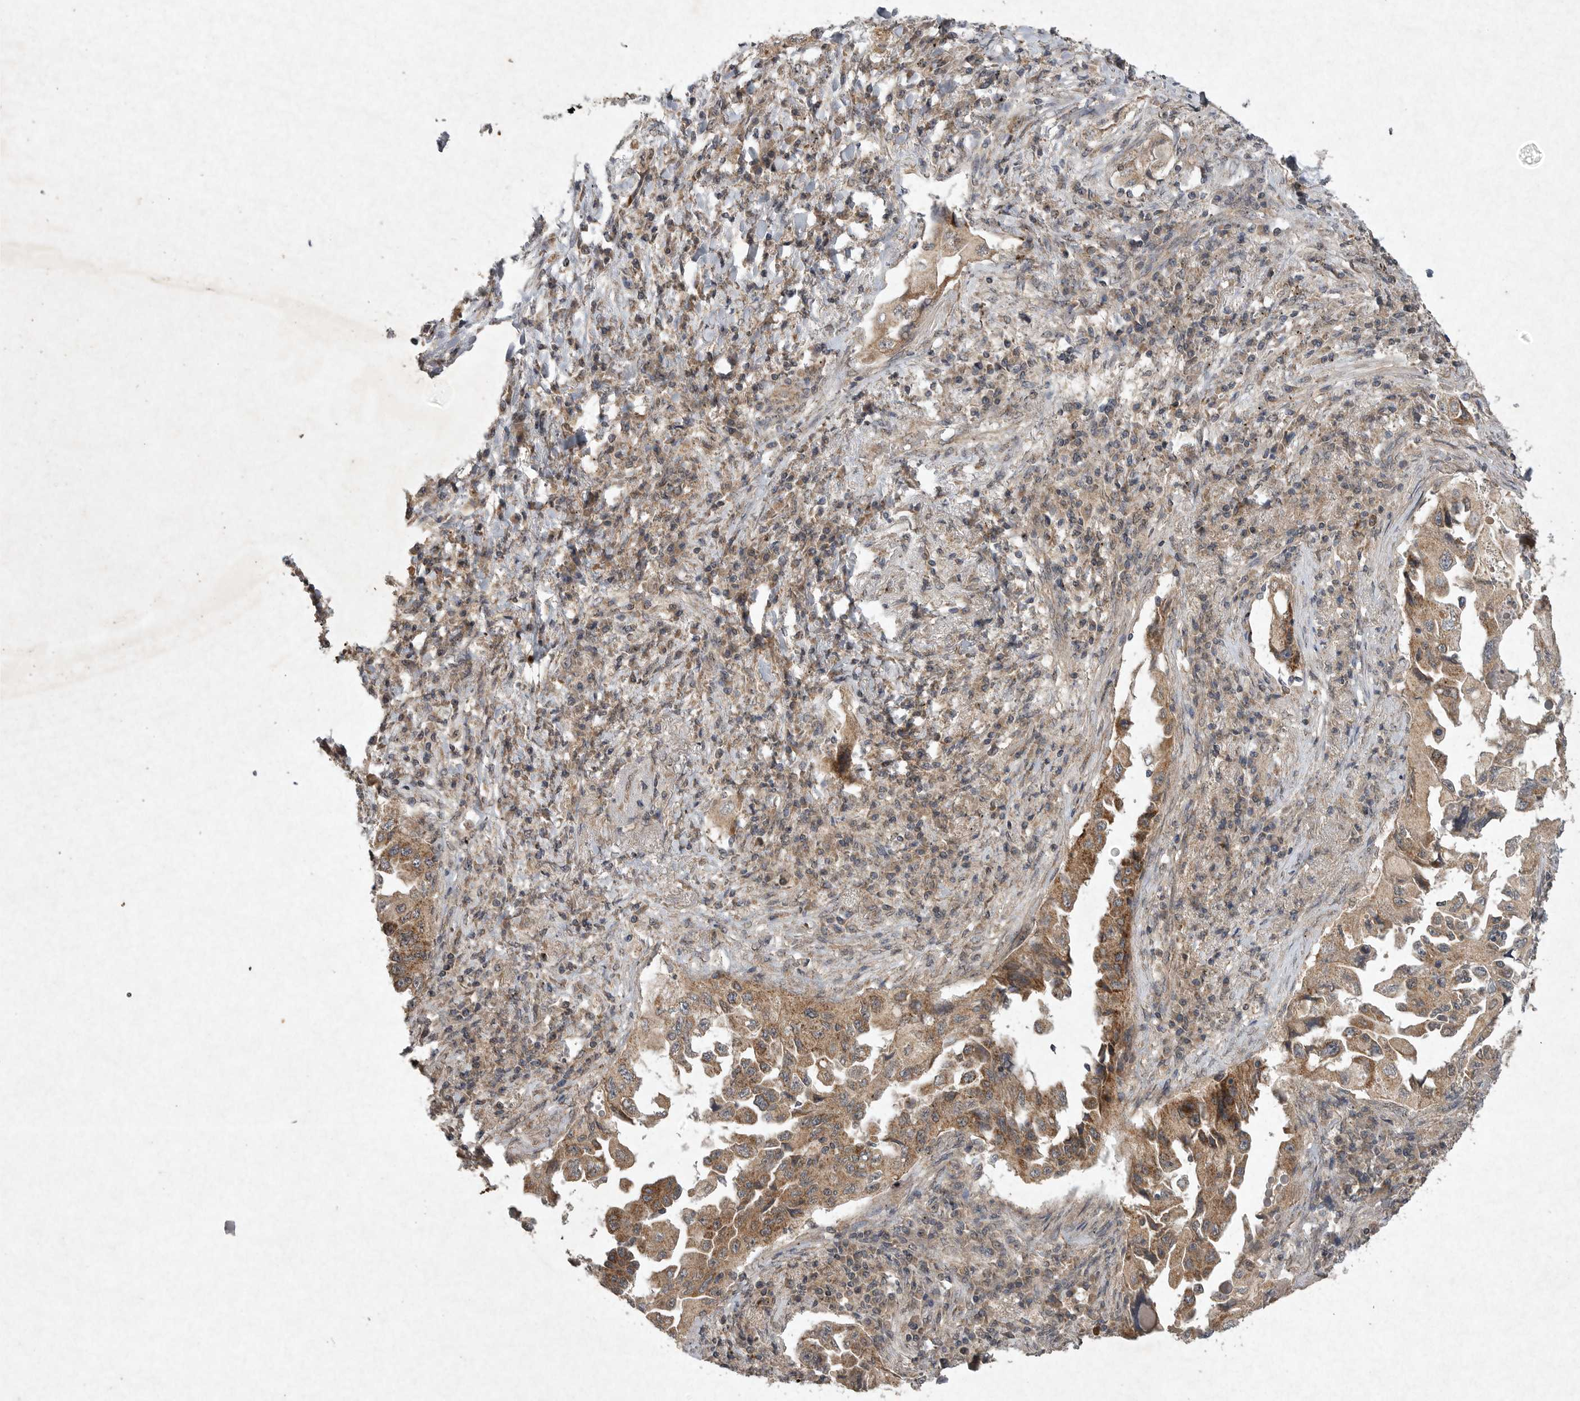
{"staining": {"intensity": "moderate", "quantity": ">75%", "location": "cytoplasmic/membranous"}, "tissue": "lung cancer", "cell_type": "Tumor cells", "image_type": "cancer", "snomed": [{"axis": "morphology", "description": "Adenocarcinoma, NOS"}, {"axis": "topography", "description": "Lung"}], "caption": "Tumor cells demonstrate medium levels of moderate cytoplasmic/membranous positivity in approximately >75% of cells in lung adenocarcinoma.", "gene": "DDR1", "patient": {"sex": "female", "age": 51}}